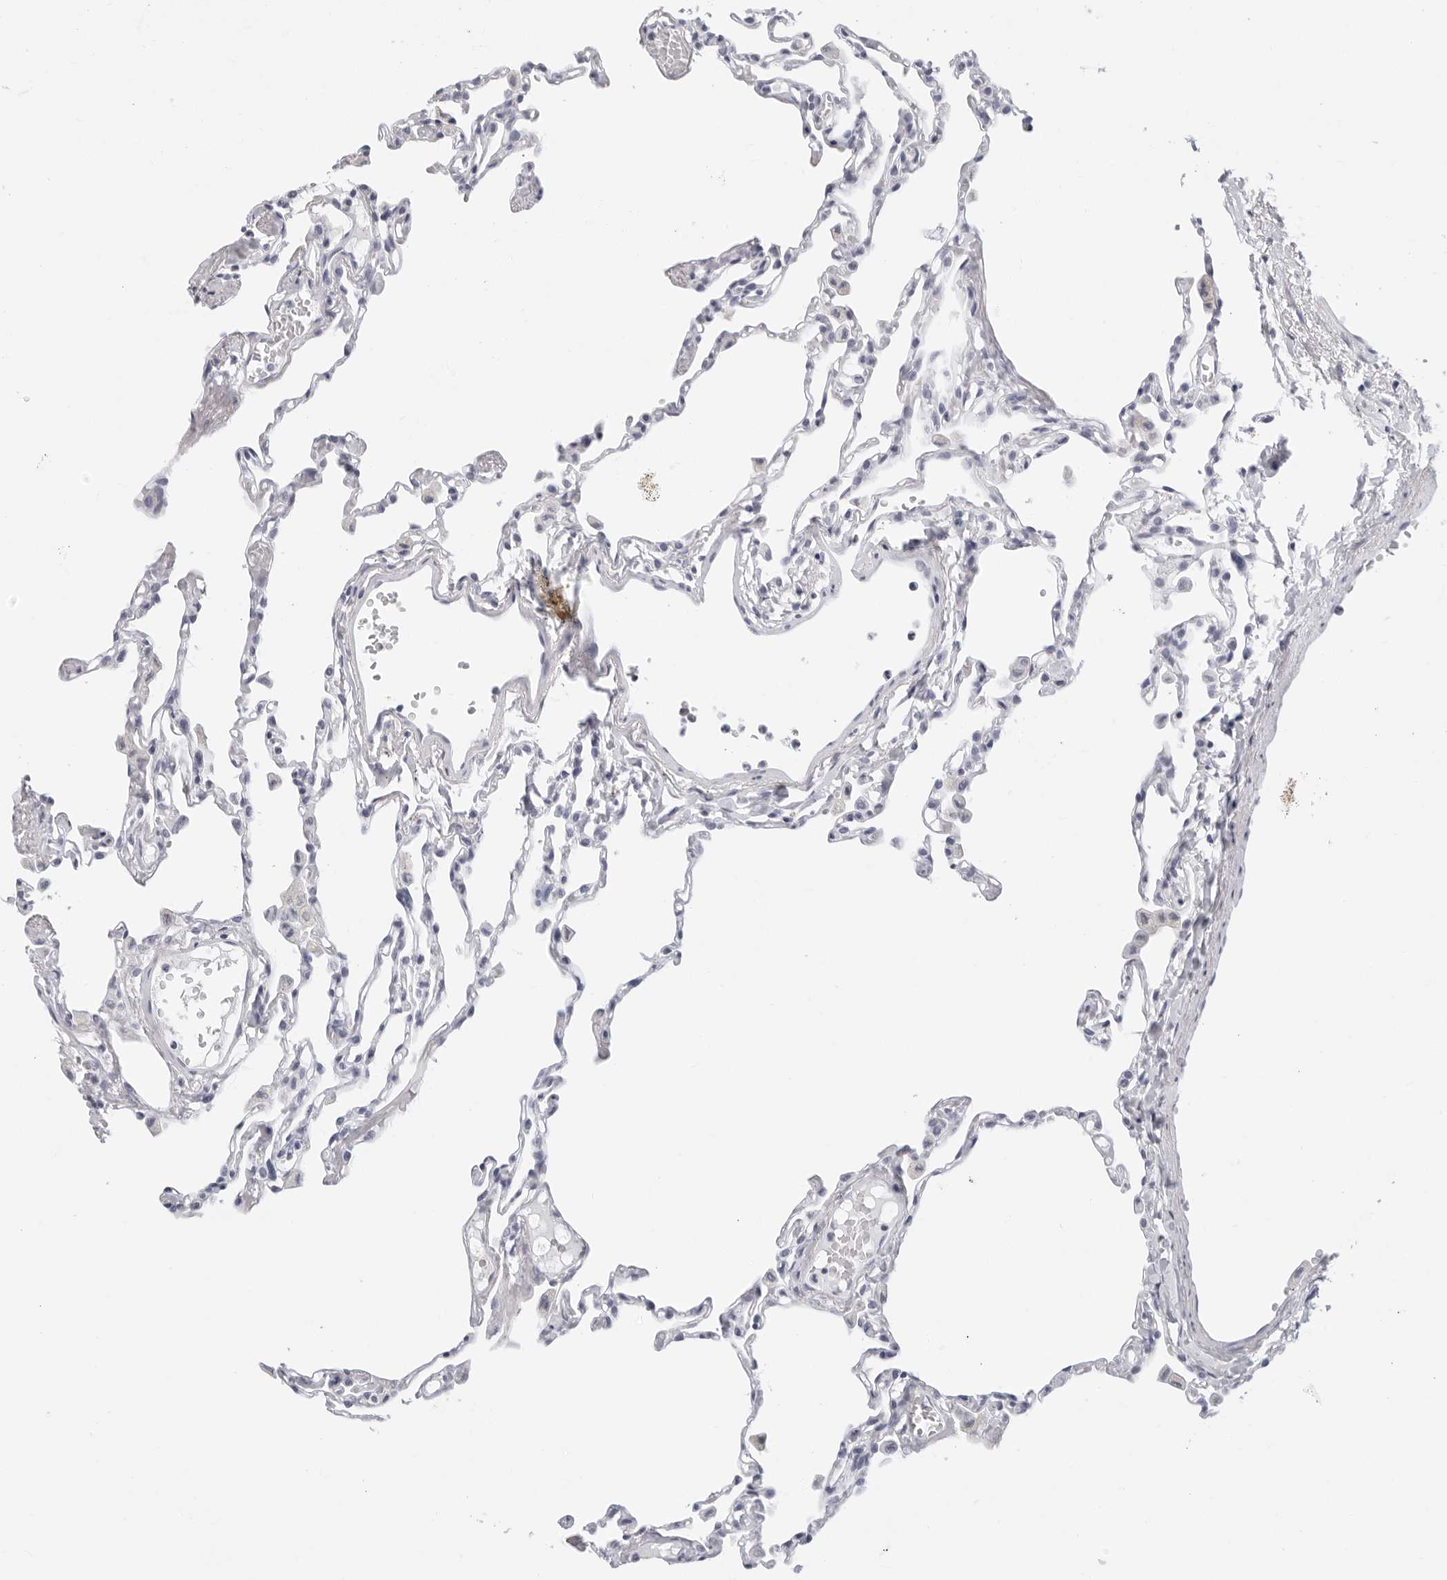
{"staining": {"intensity": "negative", "quantity": "none", "location": "none"}, "tissue": "lung", "cell_type": "Alveolar cells", "image_type": "normal", "snomed": [{"axis": "morphology", "description": "Normal tissue, NOS"}, {"axis": "topography", "description": "Lung"}], "caption": "Immunohistochemistry histopathology image of unremarkable human lung stained for a protein (brown), which exhibits no positivity in alveolar cells. The staining is performed using DAB brown chromogen with nuclei counter-stained in using hematoxylin.", "gene": "AGMAT", "patient": {"sex": "female", "age": 49}}